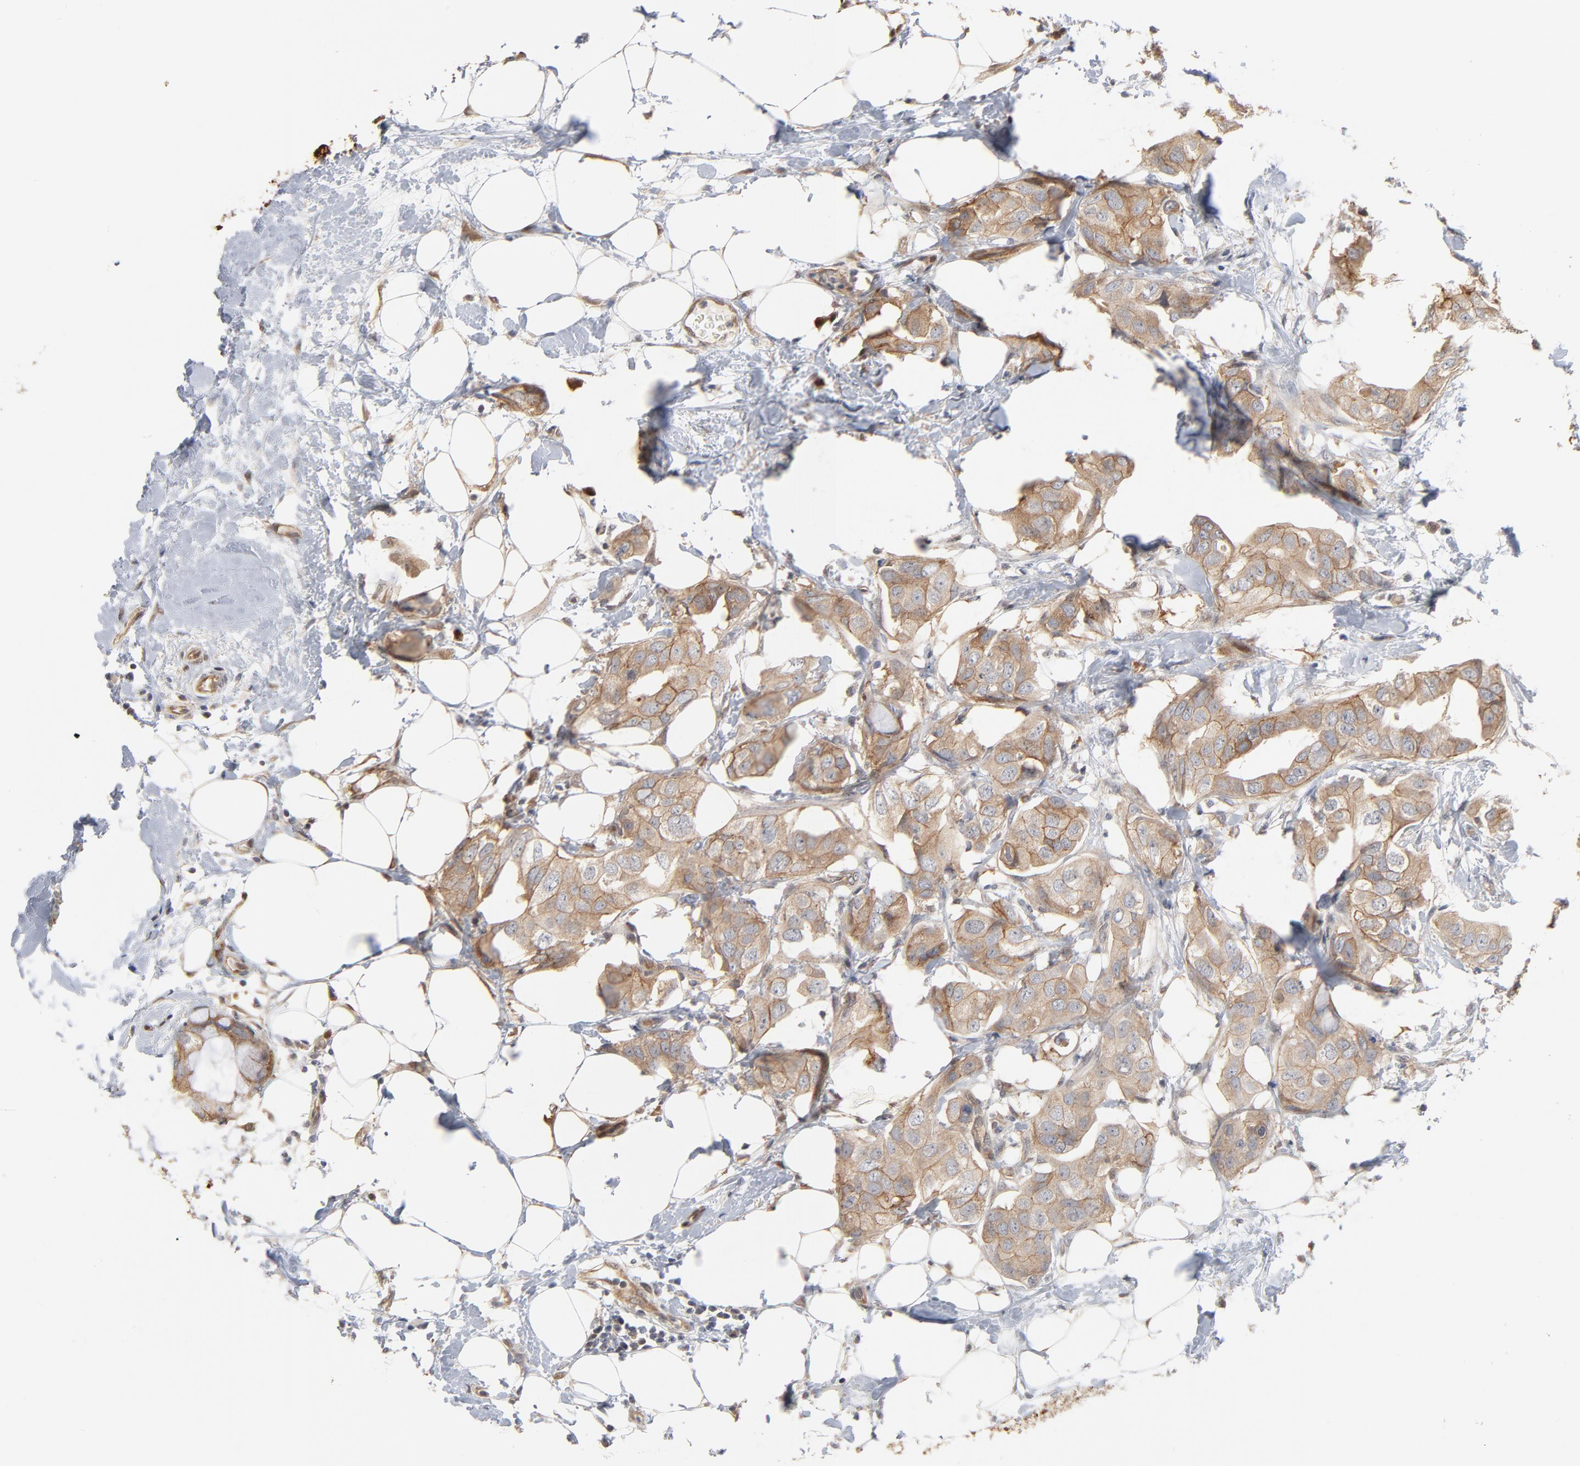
{"staining": {"intensity": "weak", "quantity": ">75%", "location": "cytoplasmic/membranous"}, "tissue": "breast cancer", "cell_type": "Tumor cells", "image_type": "cancer", "snomed": [{"axis": "morphology", "description": "Duct carcinoma"}, {"axis": "topography", "description": "Breast"}], "caption": "Intraductal carcinoma (breast) tissue shows weak cytoplasmic/membranous staining in approximately >75% of tumor cells, visualized by immunohistochemistry.", "gene": "EPCAM", "patient": {"sex": "female", "age": 40}}